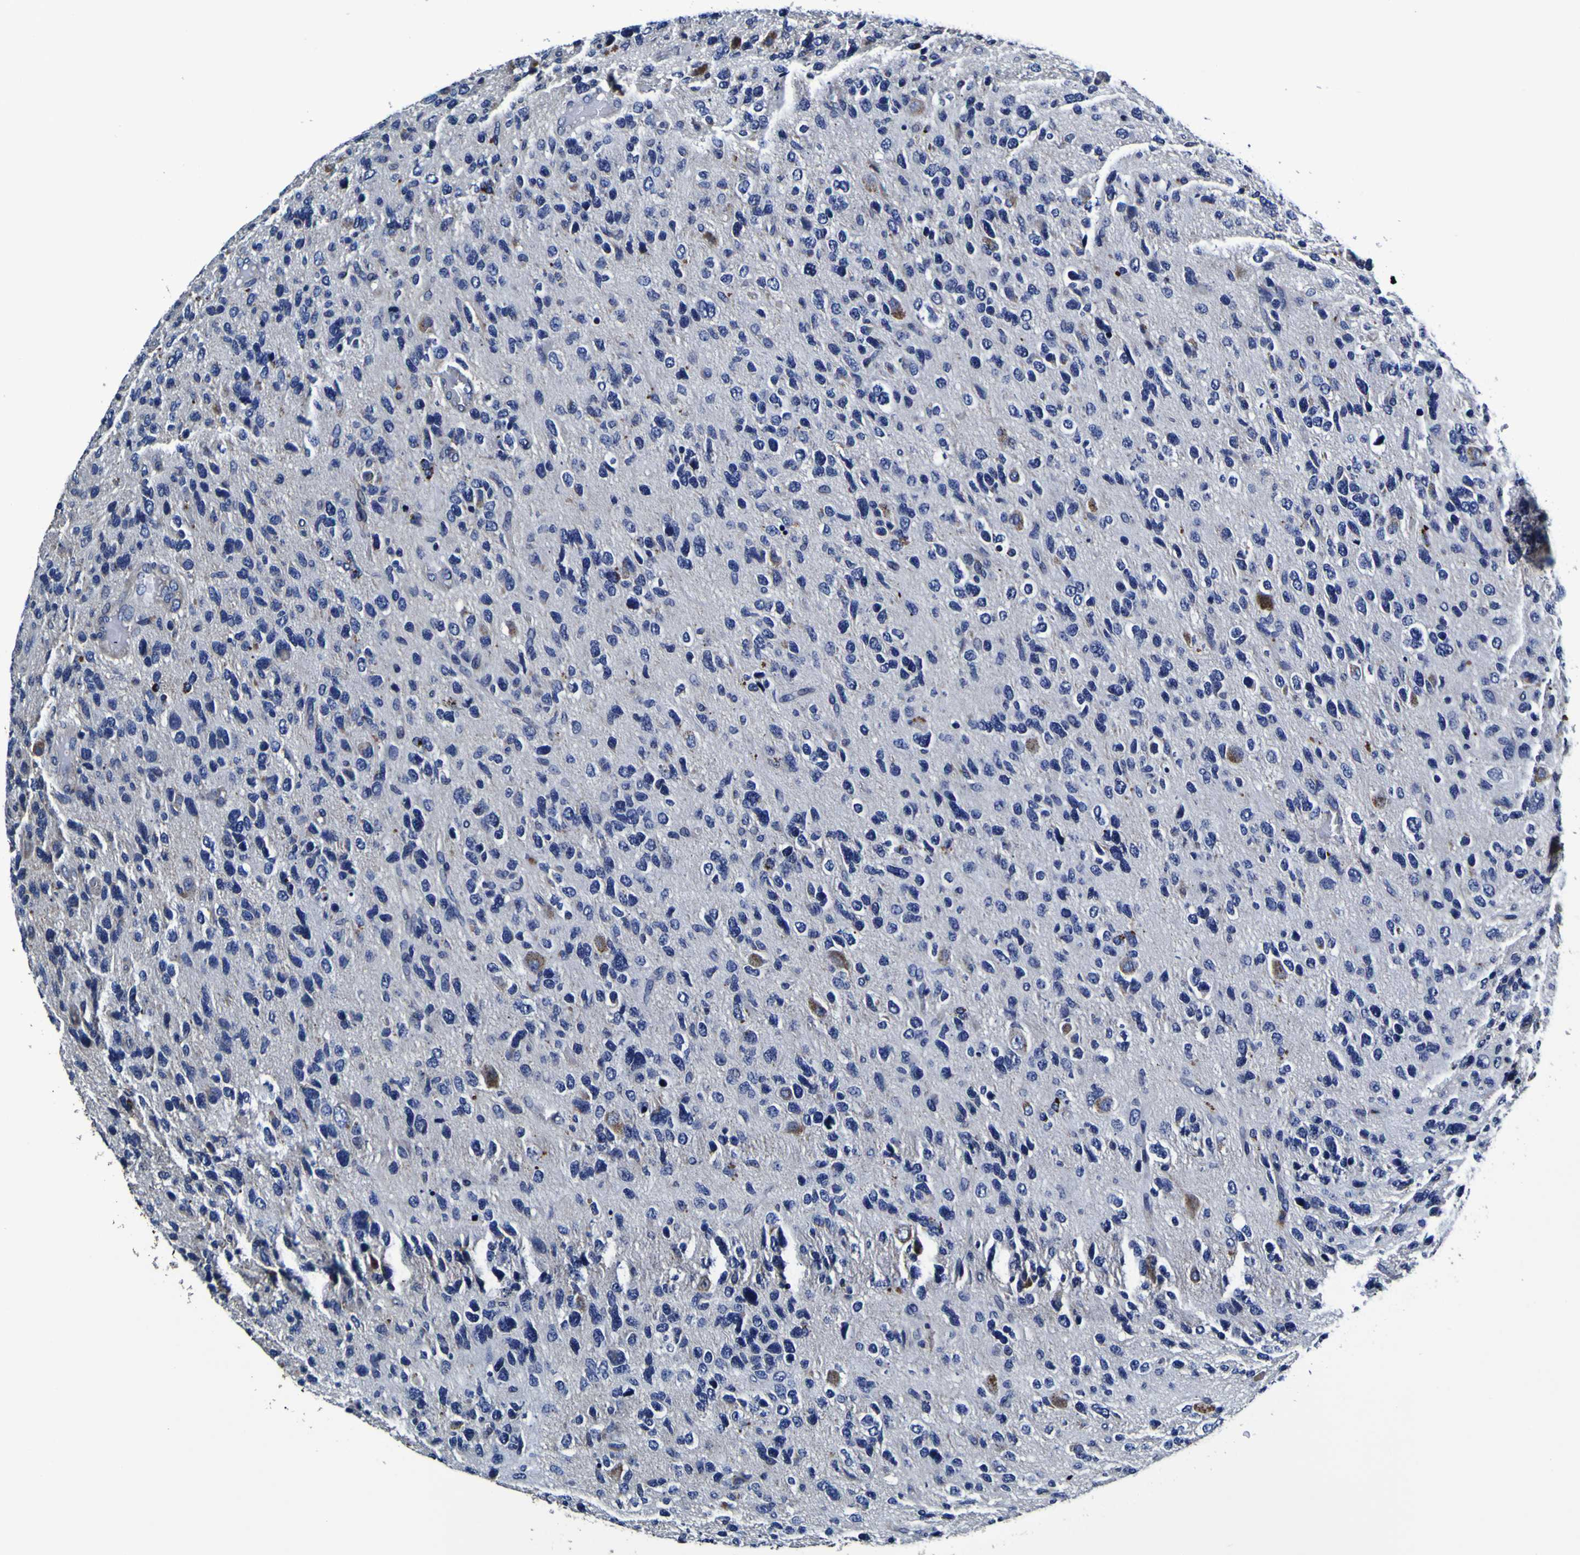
{"staining": {"intensity": "negative", "quantity": "none", "location": "none"}, "tissue": "glioma", "cell_type": "Tumor cells", "image_type": "cancer", "snomed": [{"axis": "morphology", "description": "Glioma, malignant, High grade"}, {"axis": "topography", "description": "Brain"}], "caption": "A high-resolution micrograph shows IHC staining of glioma, which displays no significant expression in tumor cells.", "gene": "PANK4", "patient": {"sex": "female", "age": 58}}